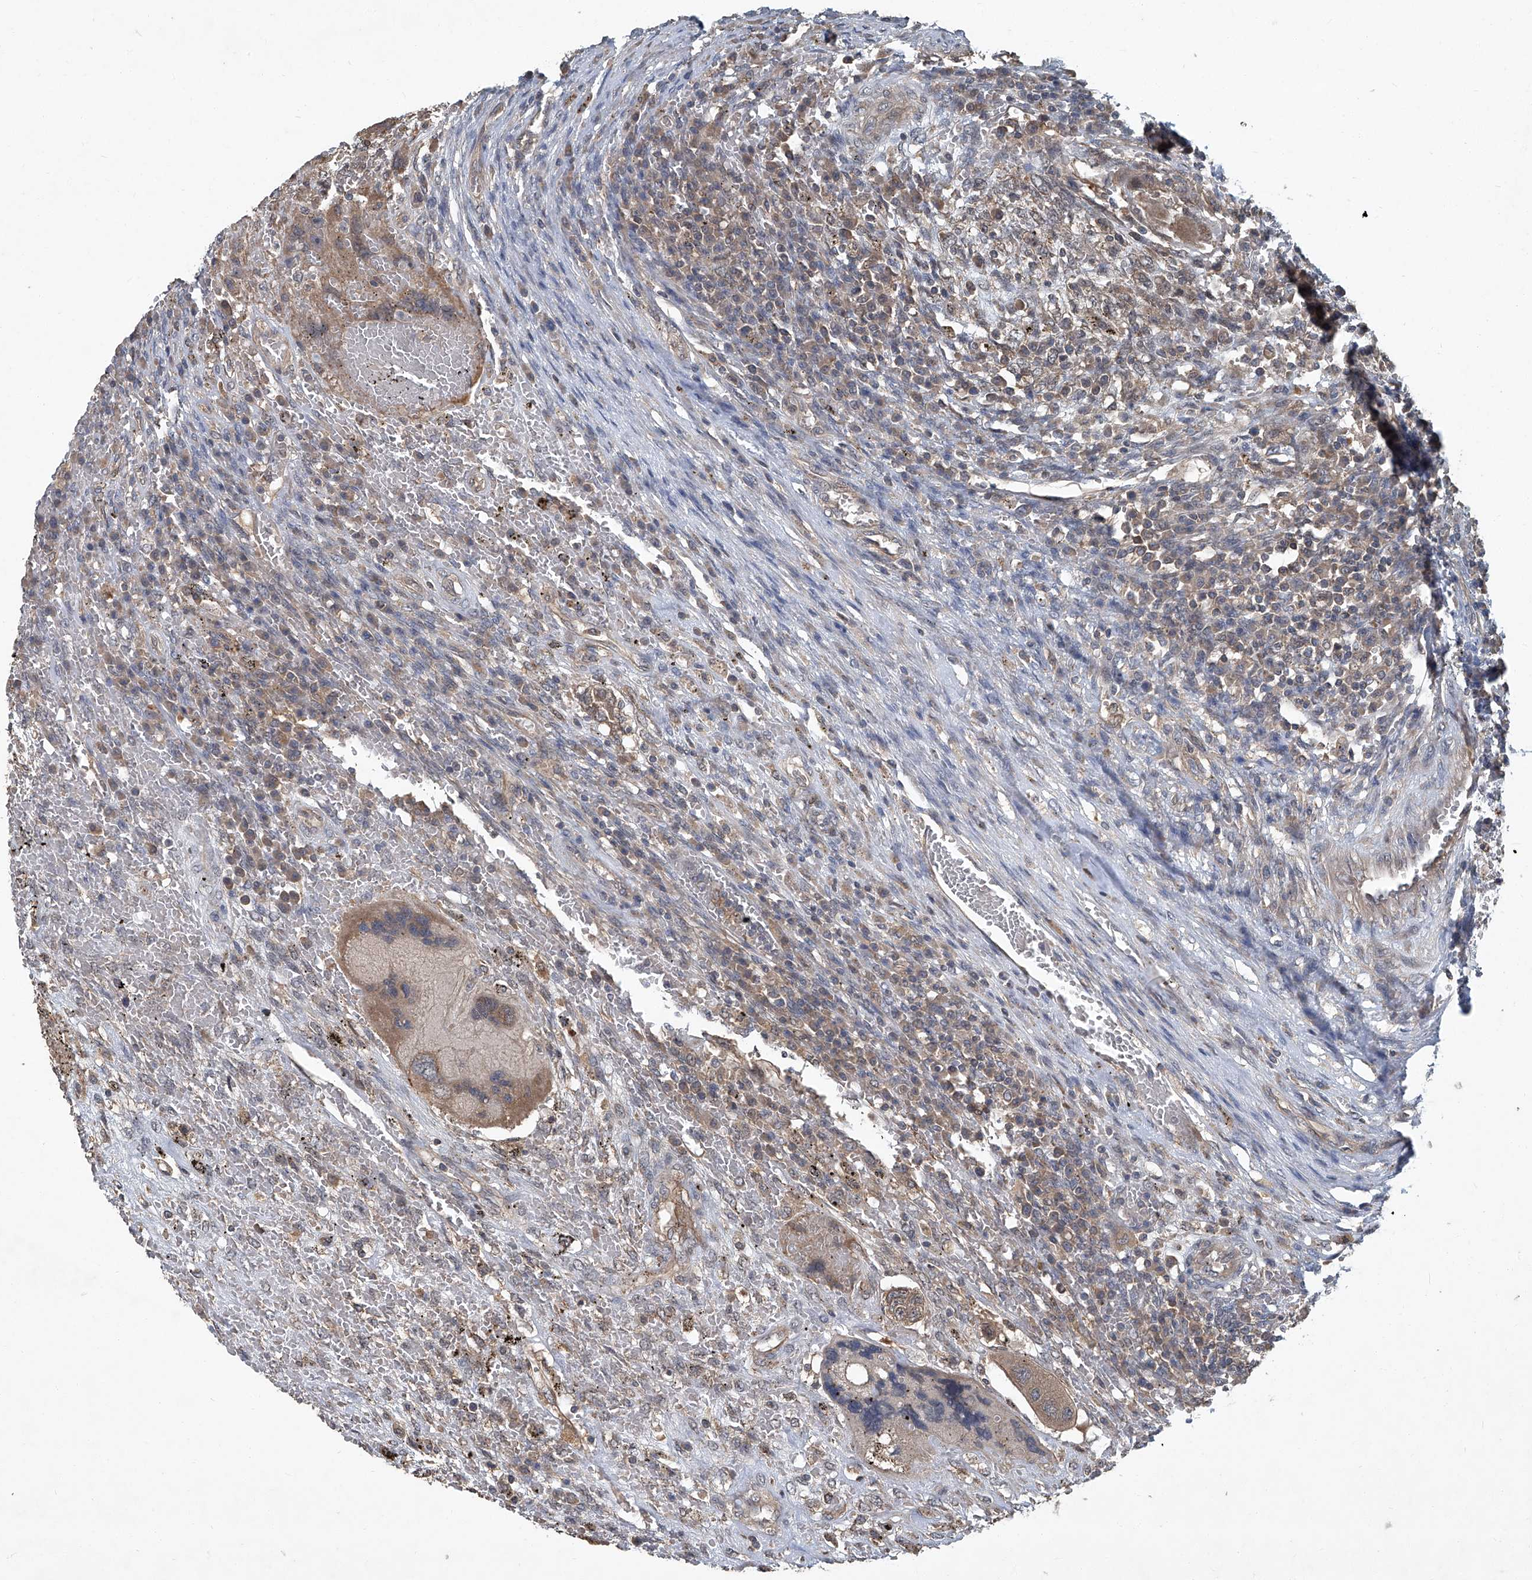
{"staining": {"intensity": "weak", "quantity": ">75%", "location": "cytoplasmic/membranous"}, "tissue": "testis cancer", "cell_type": "Tumor cells", "image_type": "cancer", "snomed": [{"axis": "morphology", "description": "Carcinoma, Embryonal, NOS"}, {"axis": "topography", "description": "Testis"}], "caption": "This micrograph demonstrates immunohistochemistry staining of testis cancer (embryonal carcinoma), with low weak cytoplasmic/membranous staining in approximately >75% of tumor cells.", "gene": "ANKRD34A", "patient": {"sex": "male", "age": 26}}